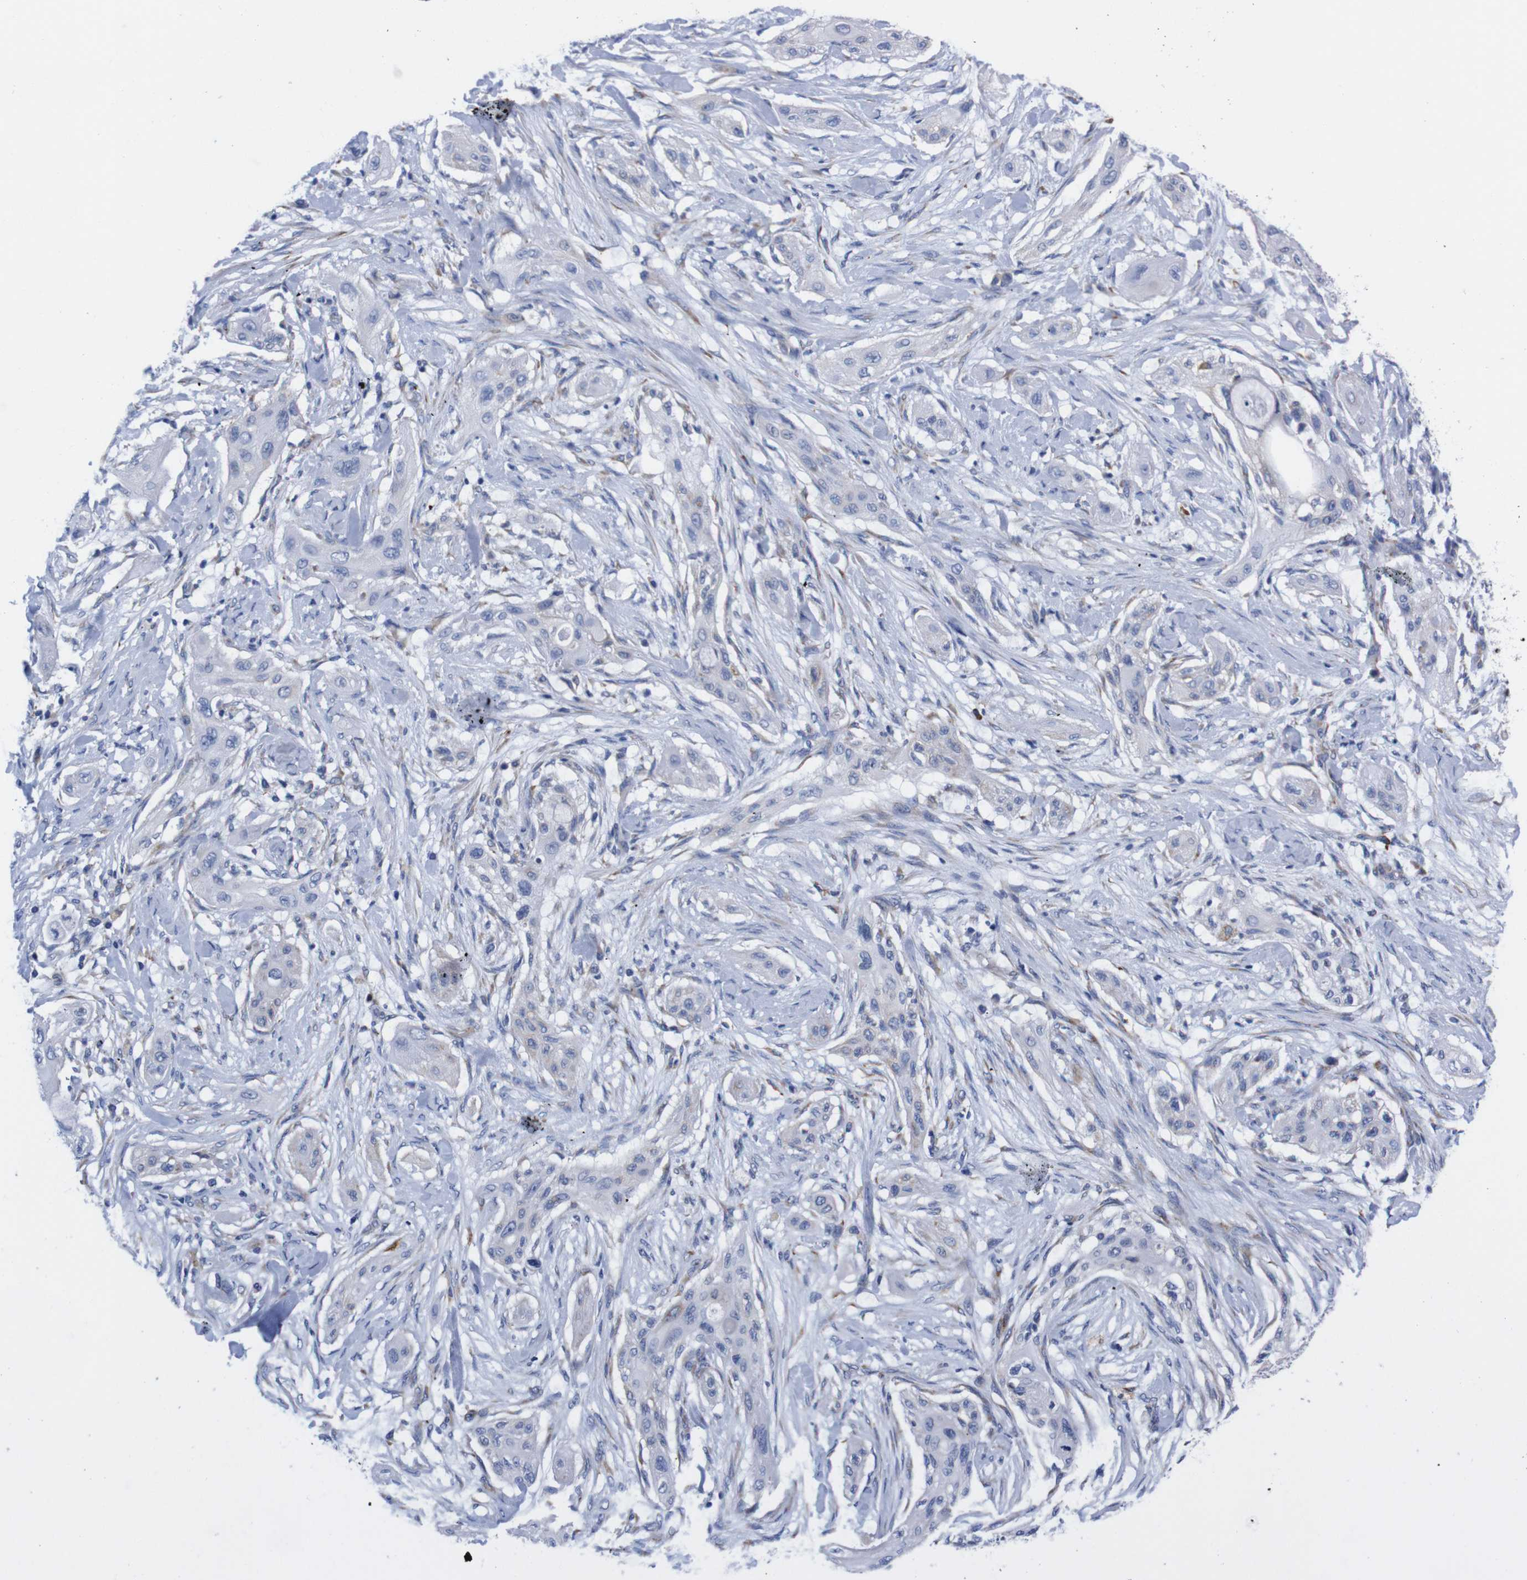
{"staining": {"intensity": "negative", "quantity": "none", "location": "none"}, "tissue": "lung cancer", "cell_type": "Tumor cells", "image_type": "cancer", "snomed": [{"axis": "morphology", "description": "Squamous cell carcinoma, NOS"}, {"axis": "topography", "description": "Lung"}], "caption": "IHC image of lung squamous cell carcinoma stained for a protein (brown), which reveals no staining in tumor cells.", "gene": "NEBL", "patient": {"sex": "female", "age": 47}}